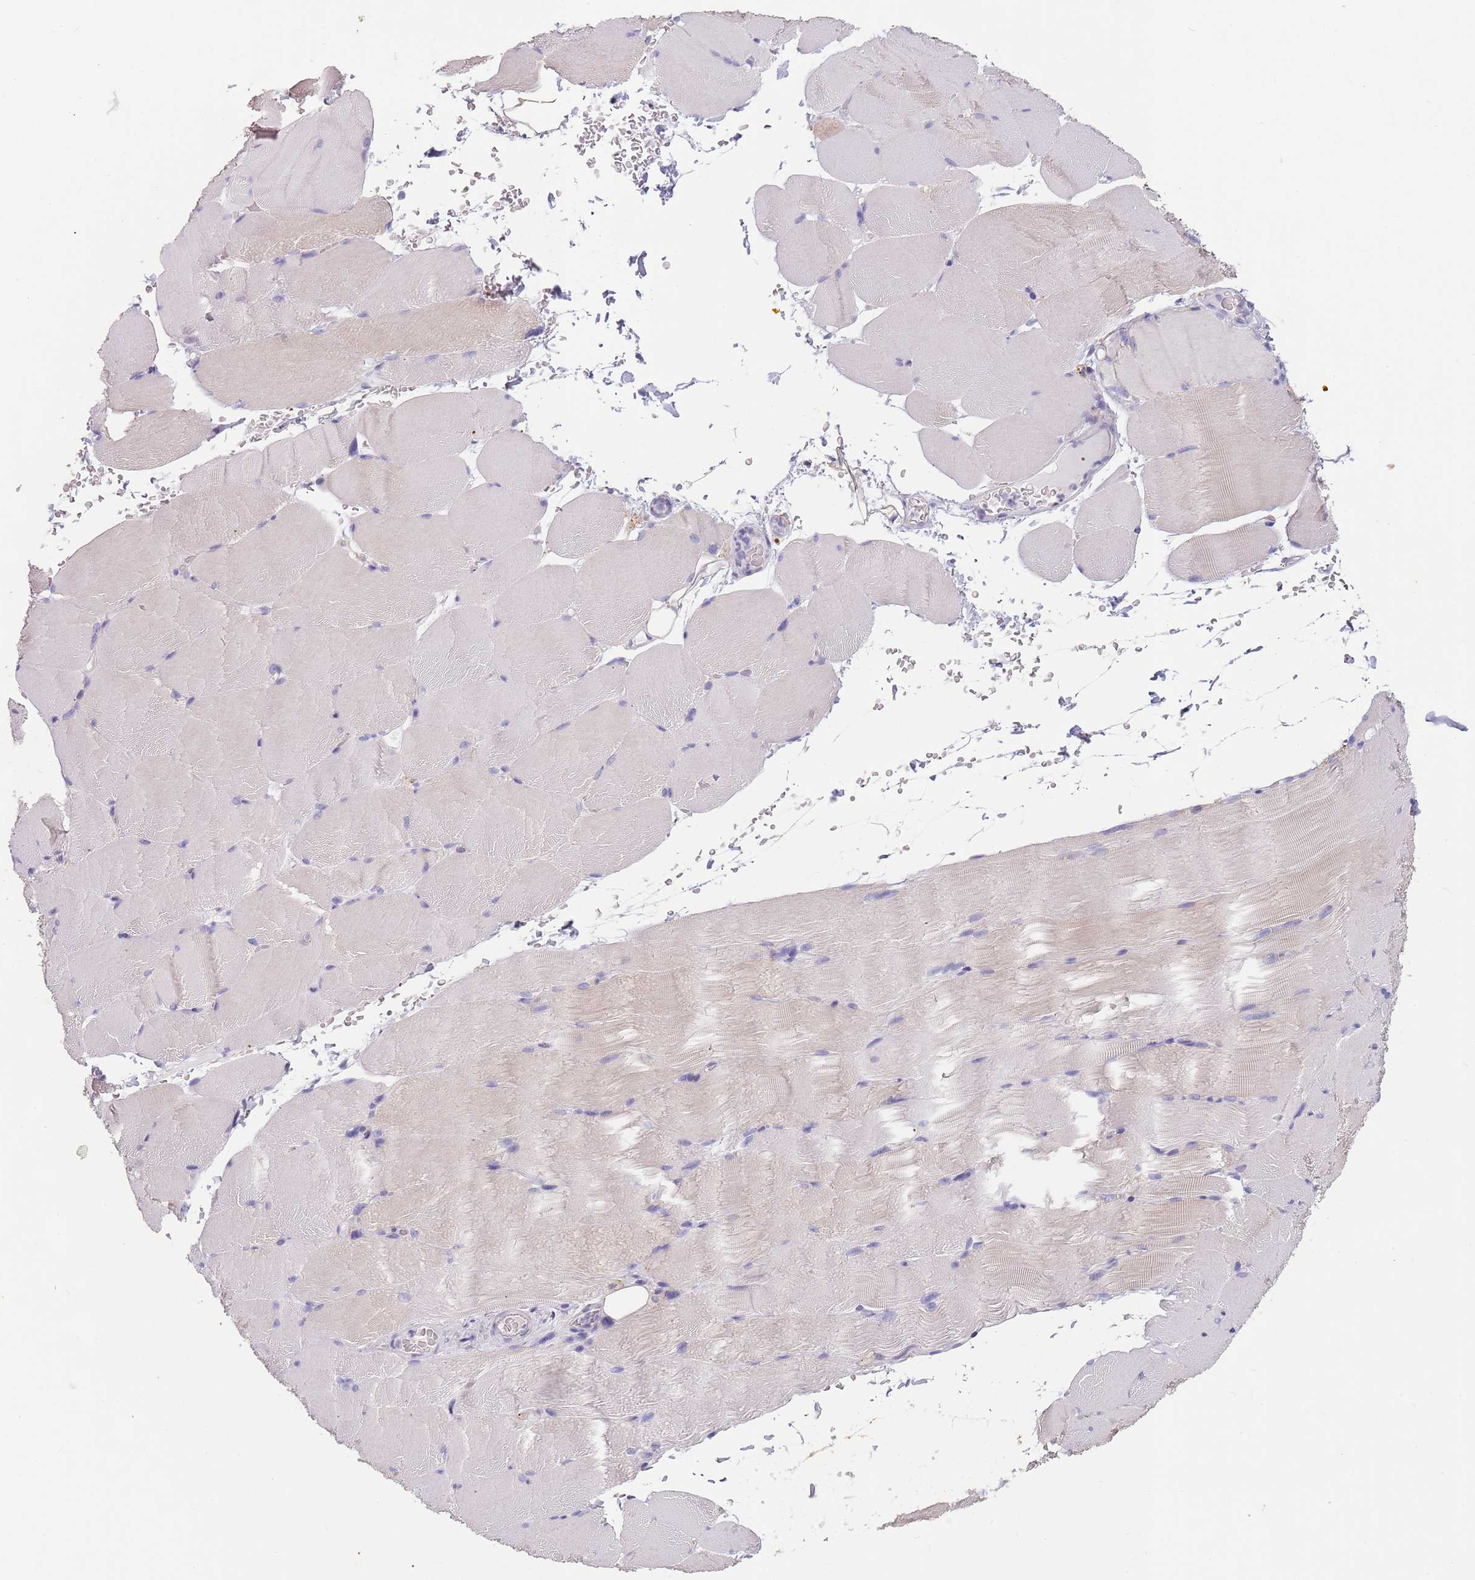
{"staining": {"intensity": "negative", "quantity": "none", "location": "none"}, "tissue": "skeletal muscle", "cell_type": "Myocytes", "image_type": "normal", "snomed": [{"axis": "morphology", "description": "Normal tissue, NOS"}, {"axis": "topography", "description": "Skeletal muscle"}, {"axis": "topography", "description": "Parathyroid gland"}], "caption": "Image shows no protein expression in myocytes of unremarkable skeletal muscle.", "gene": "MAN1C1", "patient": {"sex": "female", "age": 37}}